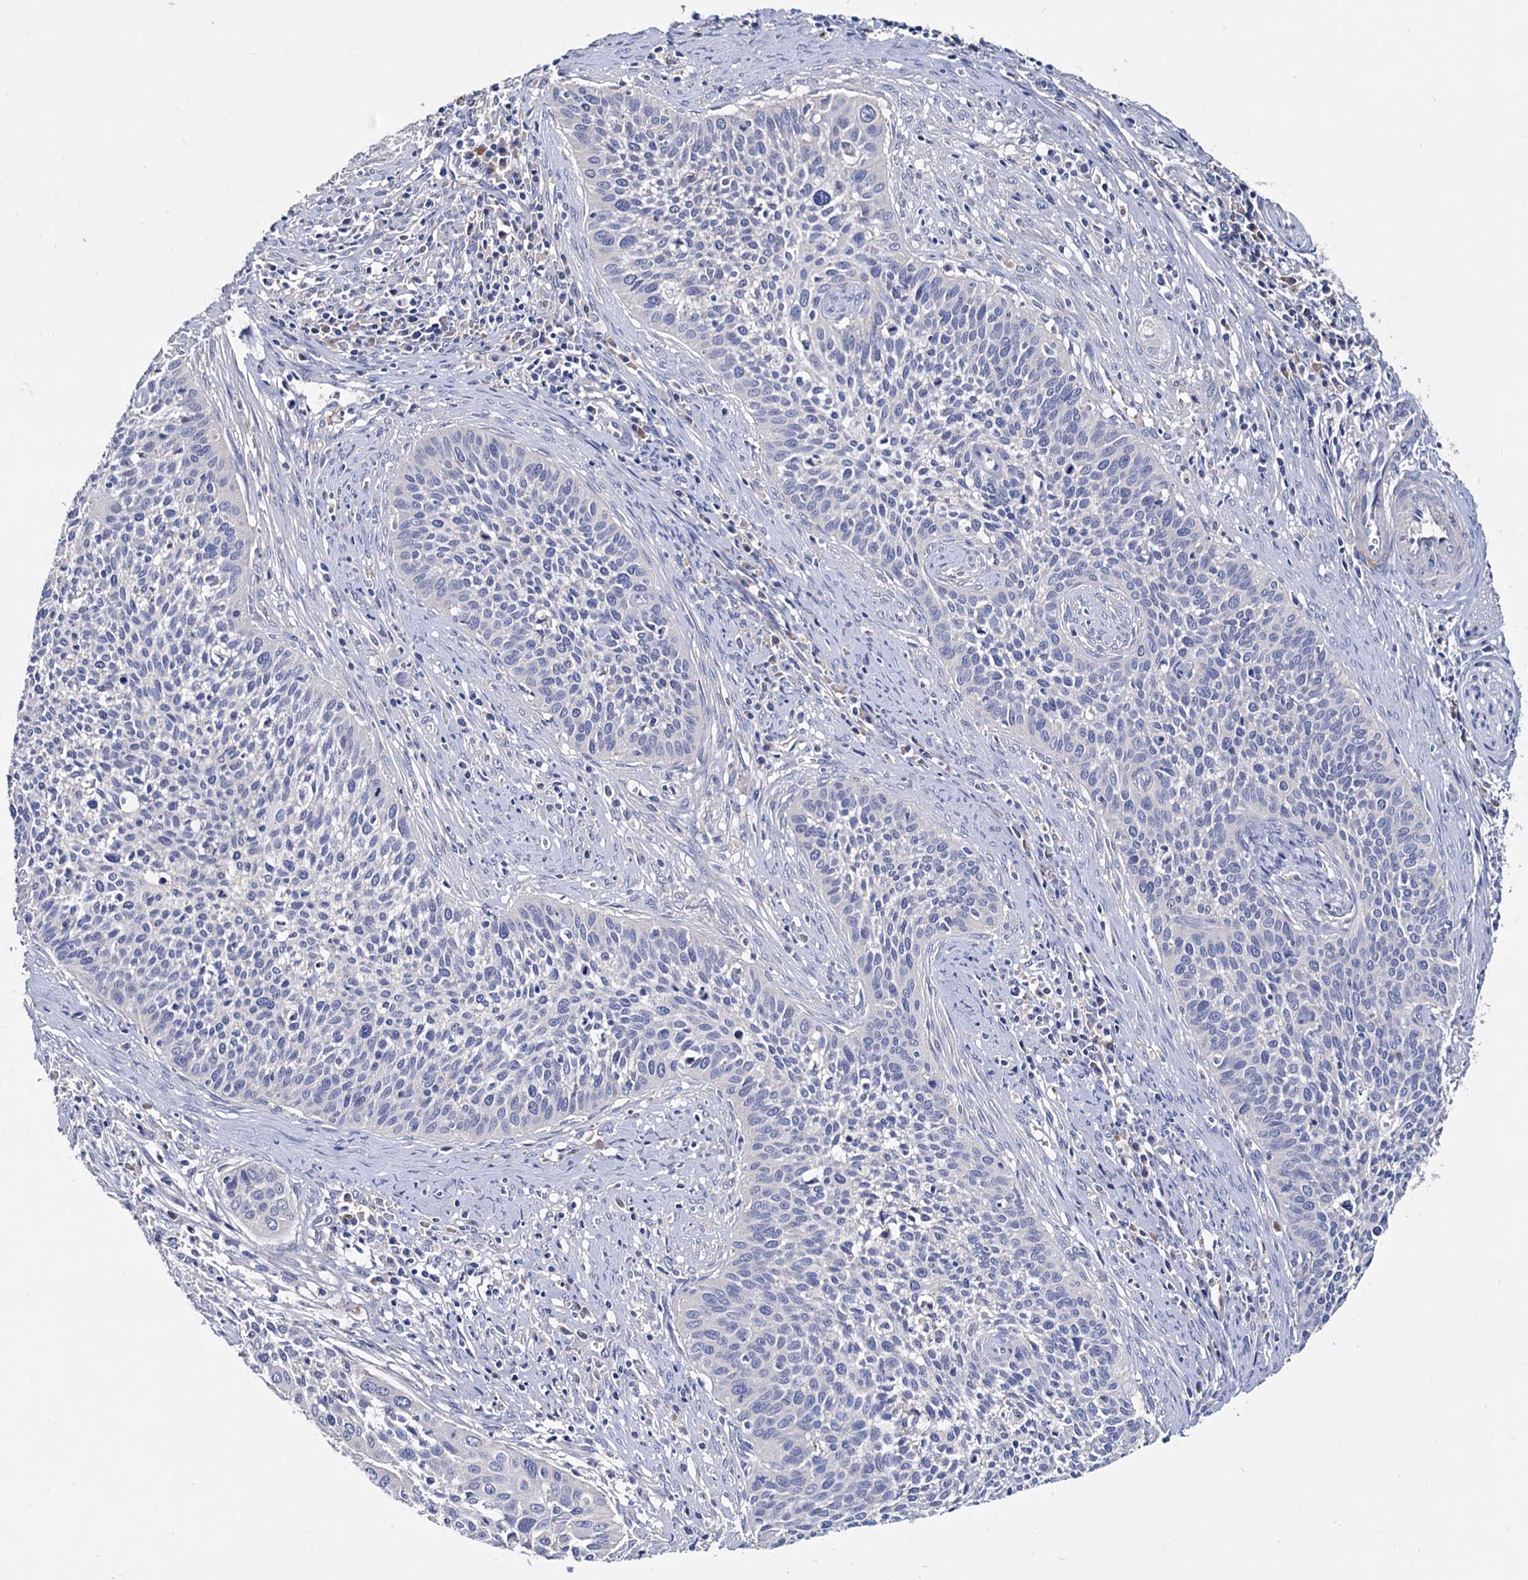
{"staining": {"intensity": "negative", "quantity": "none", "location": "none"}, "tissue": "cervical cancer", "cell_type": "Tumor cells", "image_type": "cancer", "snomed": [{"axis": "morphology", "description": "Squamous cell carcinoma, NOS"}, {"axis": "topography", "description": "Cervix"}], "caption": "The image demonstrates no staining of tumor cells in cervical cancer.", "gene": "NPAS4", "patient": {"sex": "female", "age": 34}}